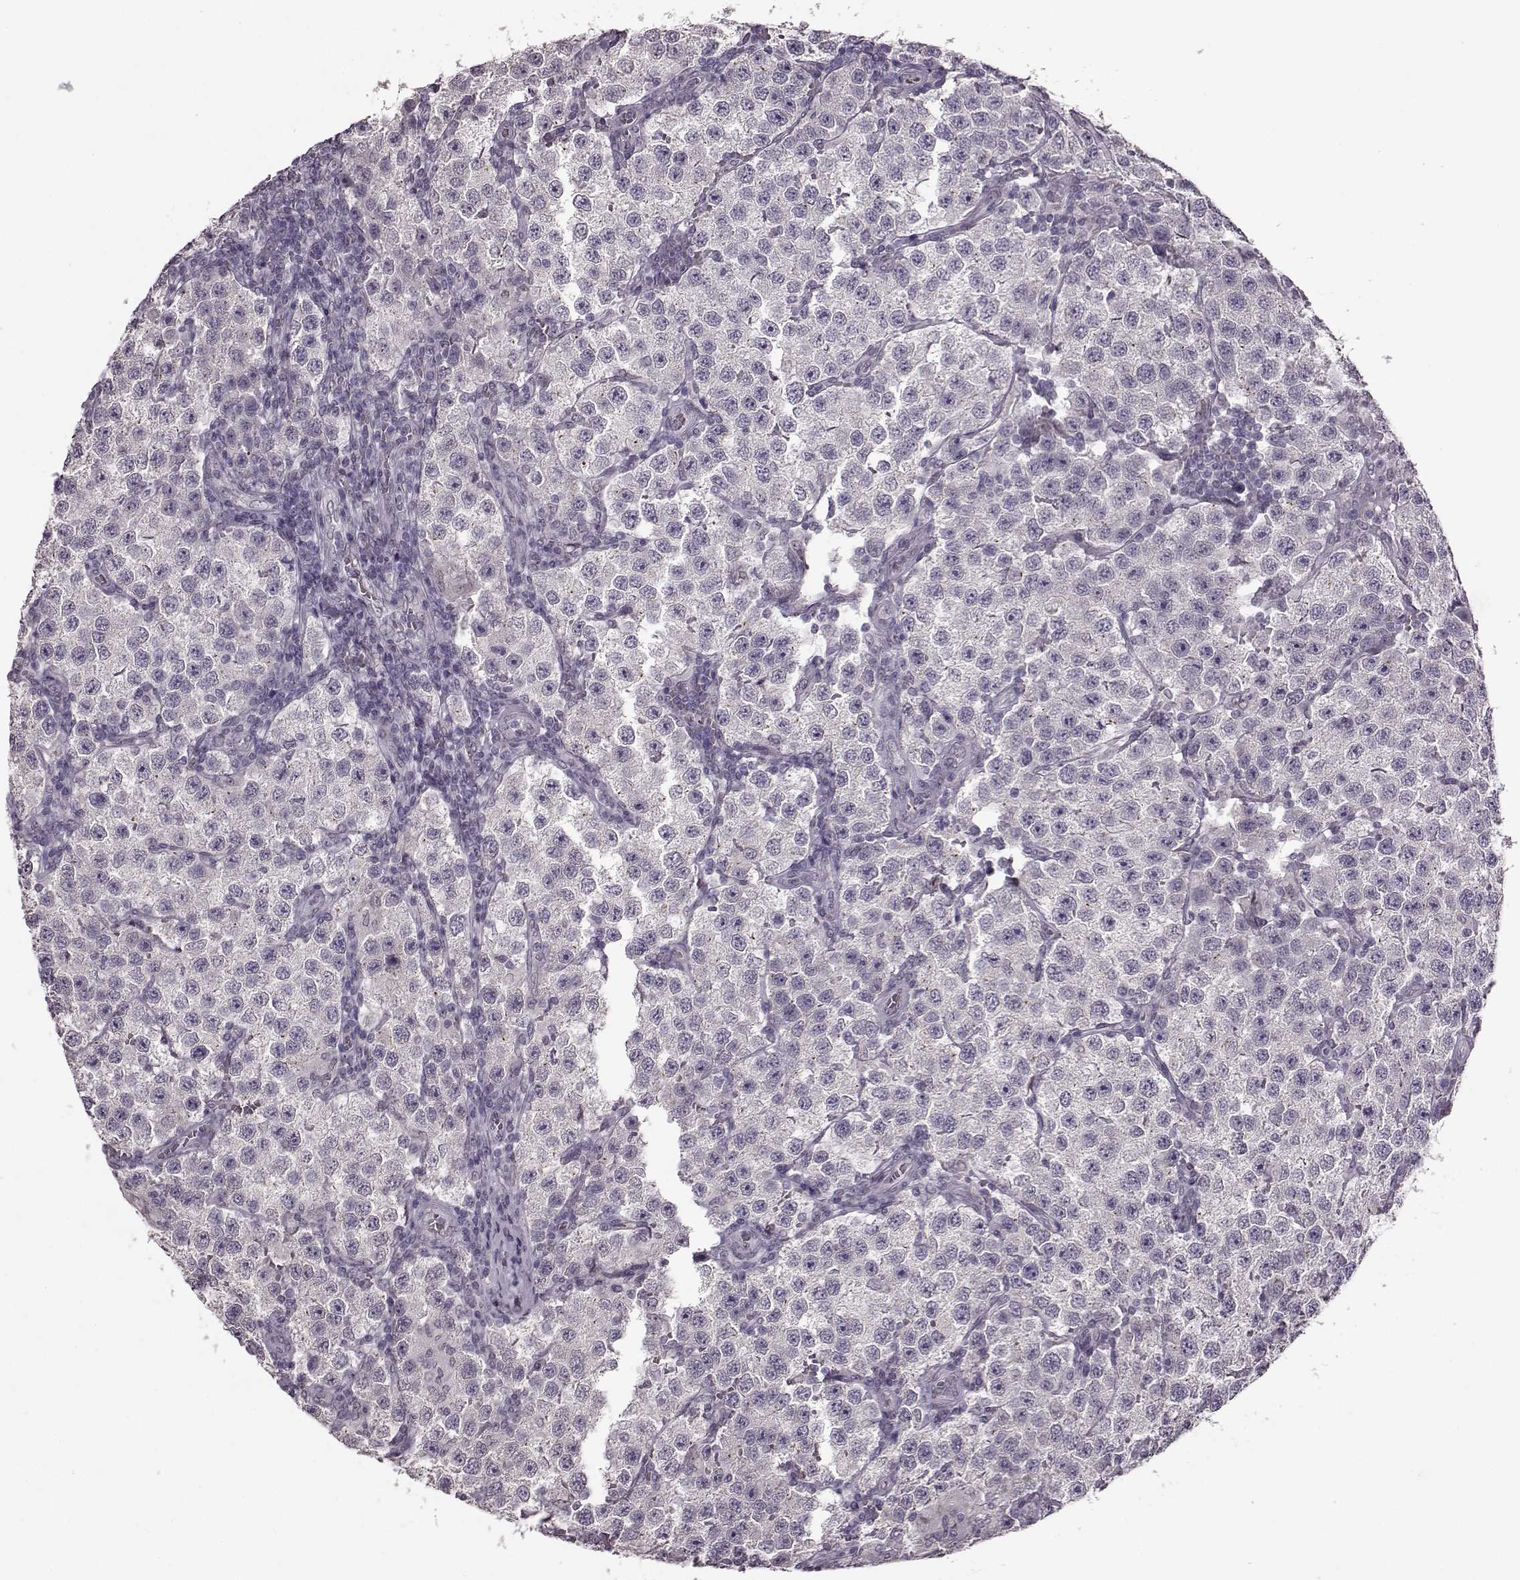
{"staining": {"intensity": "negative", "quantity": "none", "location": "none"}, "tissue": "testis cancer", "cell_type": "Tumor cells", "image_type": "cancer", "snomed": [{"axis": "morphology", "description": "Seminoma, NOS"}, {"axis": "topography", "description": "Testis"}], "caption": "The histopathology image shows no significant expression in tumor cells of testis seminoma.", "gene": "STX1B", "patient": {"sex": "male", "age": 37}}